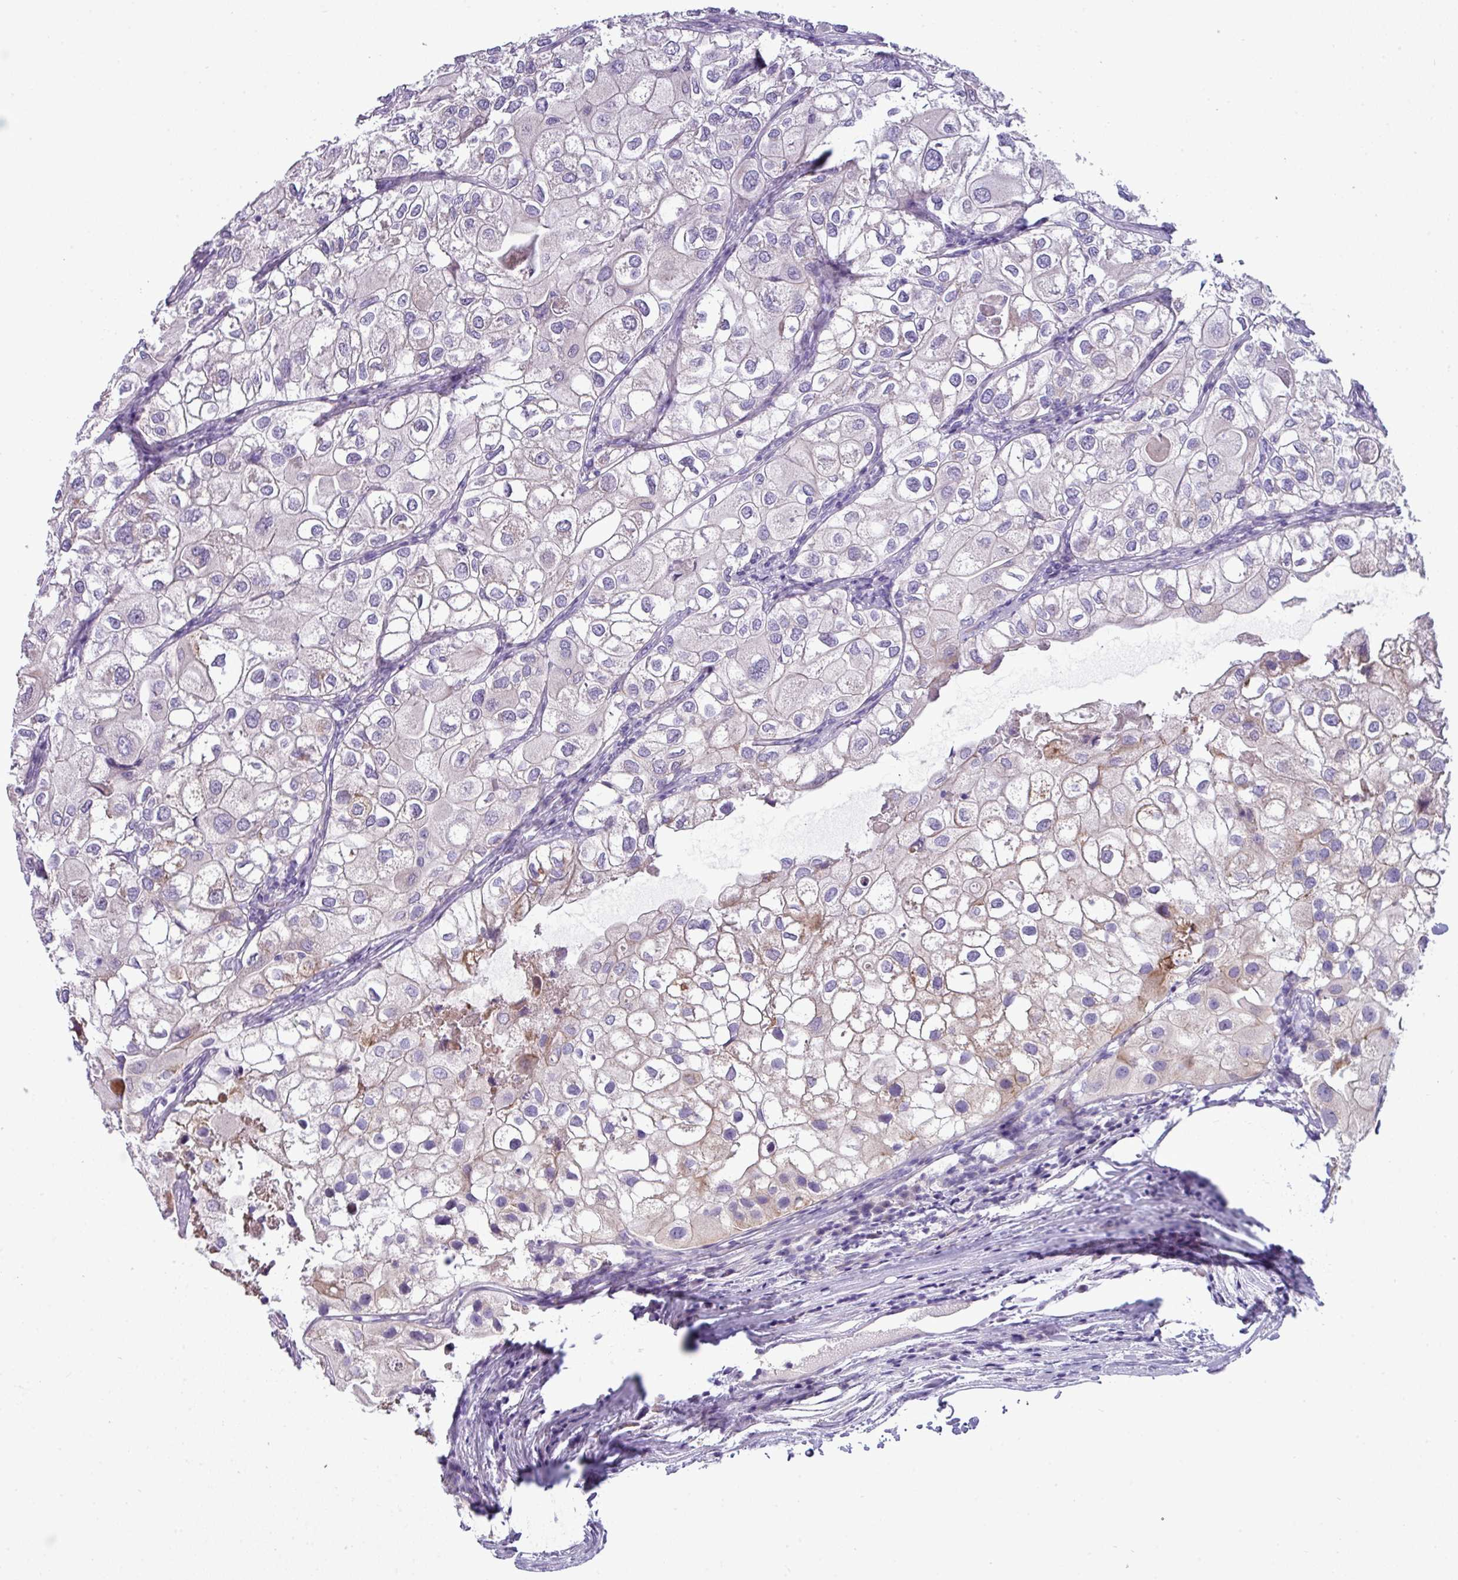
{"staining": {"intensity": "negative", "quantity": "none", "location": "none"}, "tissue": "urothelial cancer", "cell_type": "Tumor cells", "image_type": "cancer", "snomed": [{"axis": "morphology", "description": "Urothelial carcinoma, High grade"}, {"axis": "topography", "description": "Urinary bladder"}], "caption": "A micrograph of high-grade urothelial carcinoma stained for a protein reveals no brown staining in tumor cells.", "gene": "ACAP3", "patient": {"sex": "male", "age": 64}}